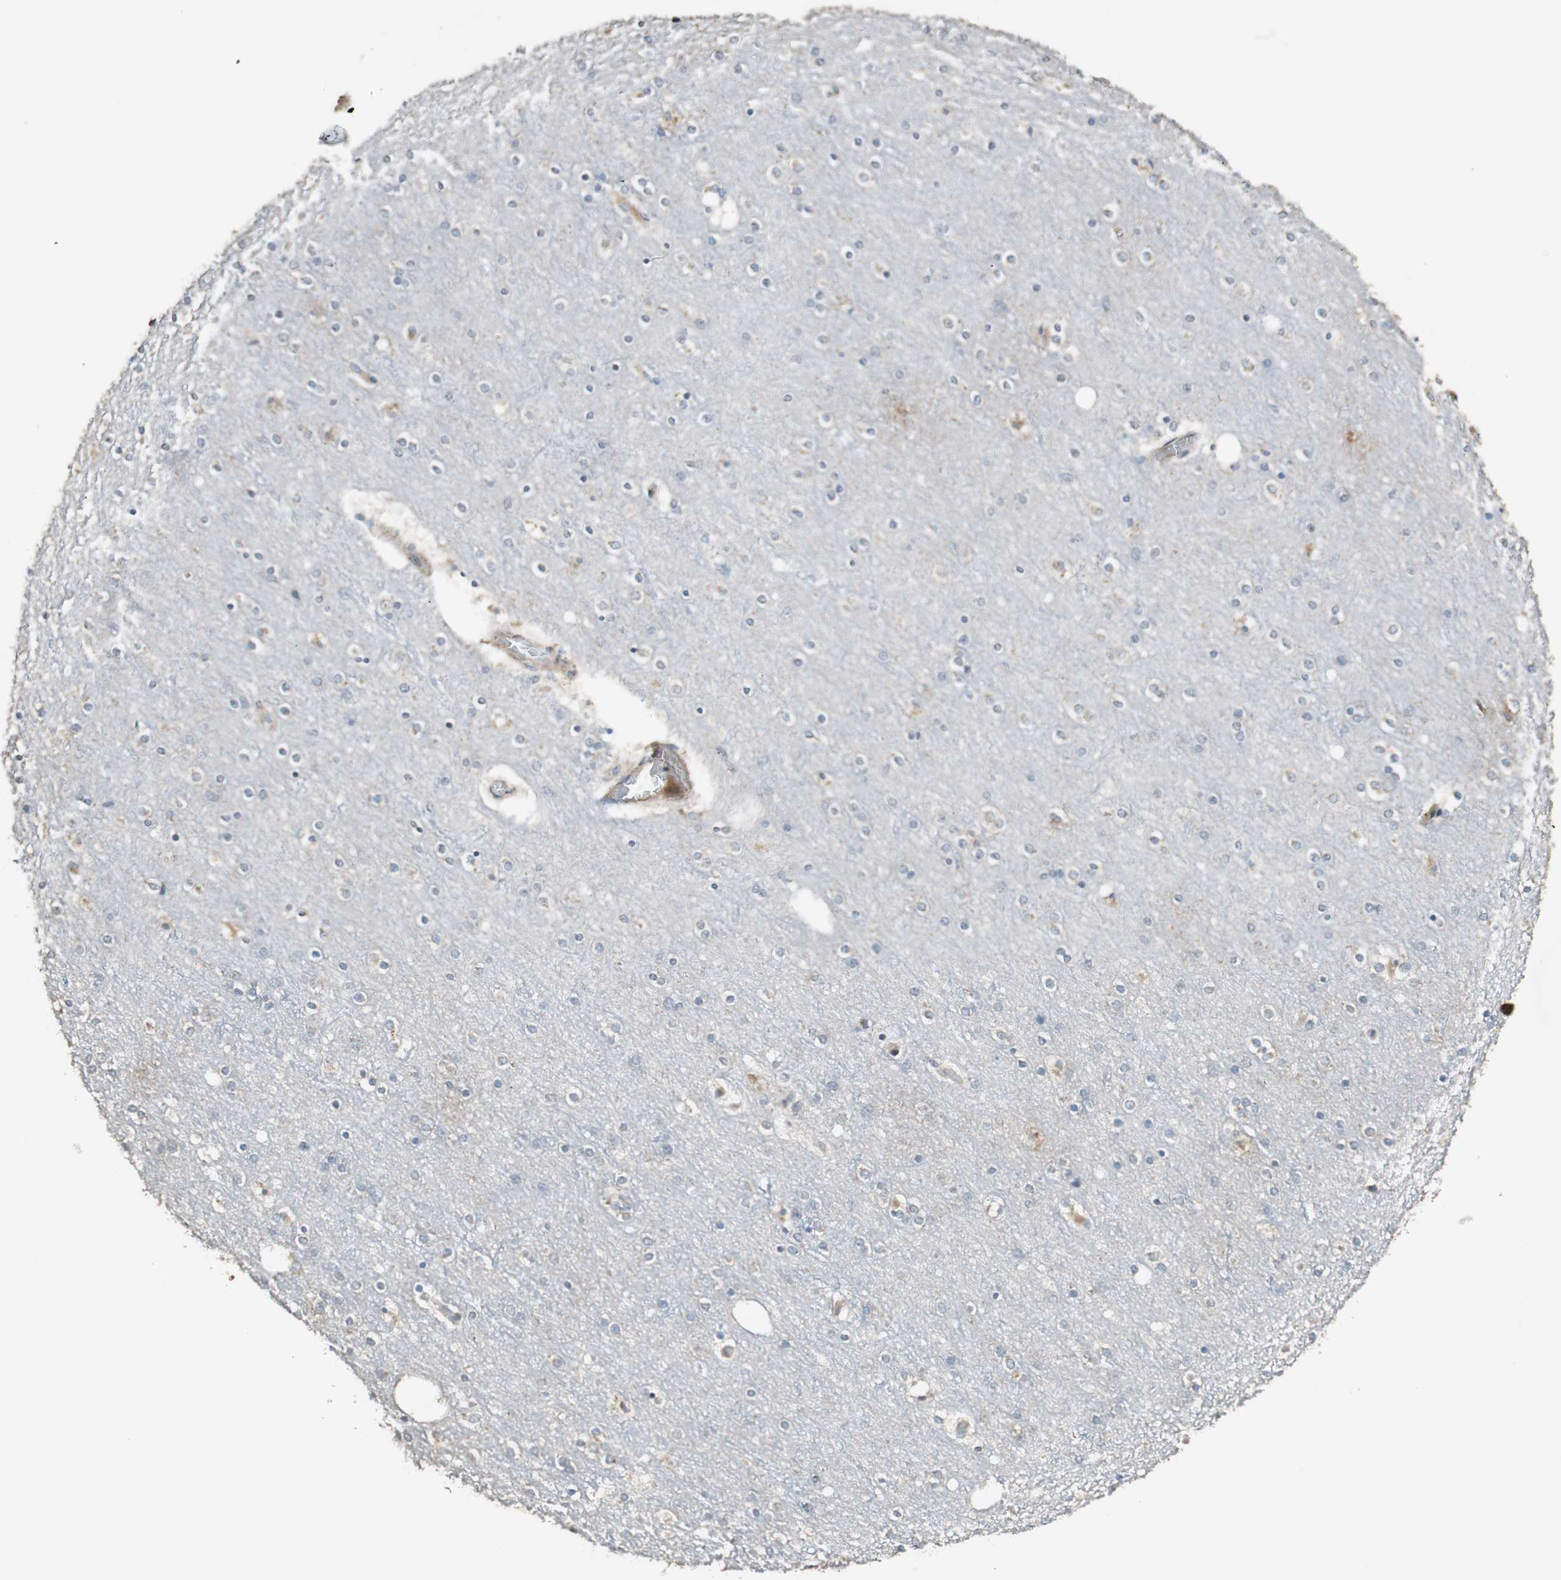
{"staining": {"intensity": "negative", "quantity": "none", "location": "none"}, "tissue": "cerebral cortex", "cell_type": "Endothelial cells", "image_type": "normal", "snomed": [{"axis": "morphology", "description": "Normal tissue, NOS"}, {"axis": "topography", "description": "Cerebral cortex"}], "caption": "Immunohistochemistry (IHC) micrograph of unremarkable cerebral cortex: cerebral cortex stained with DAB exhibits no significant protein expression in endothelial cells.", "gene": "RARRES1", "patient": {"sex": "female", "age": 54}}